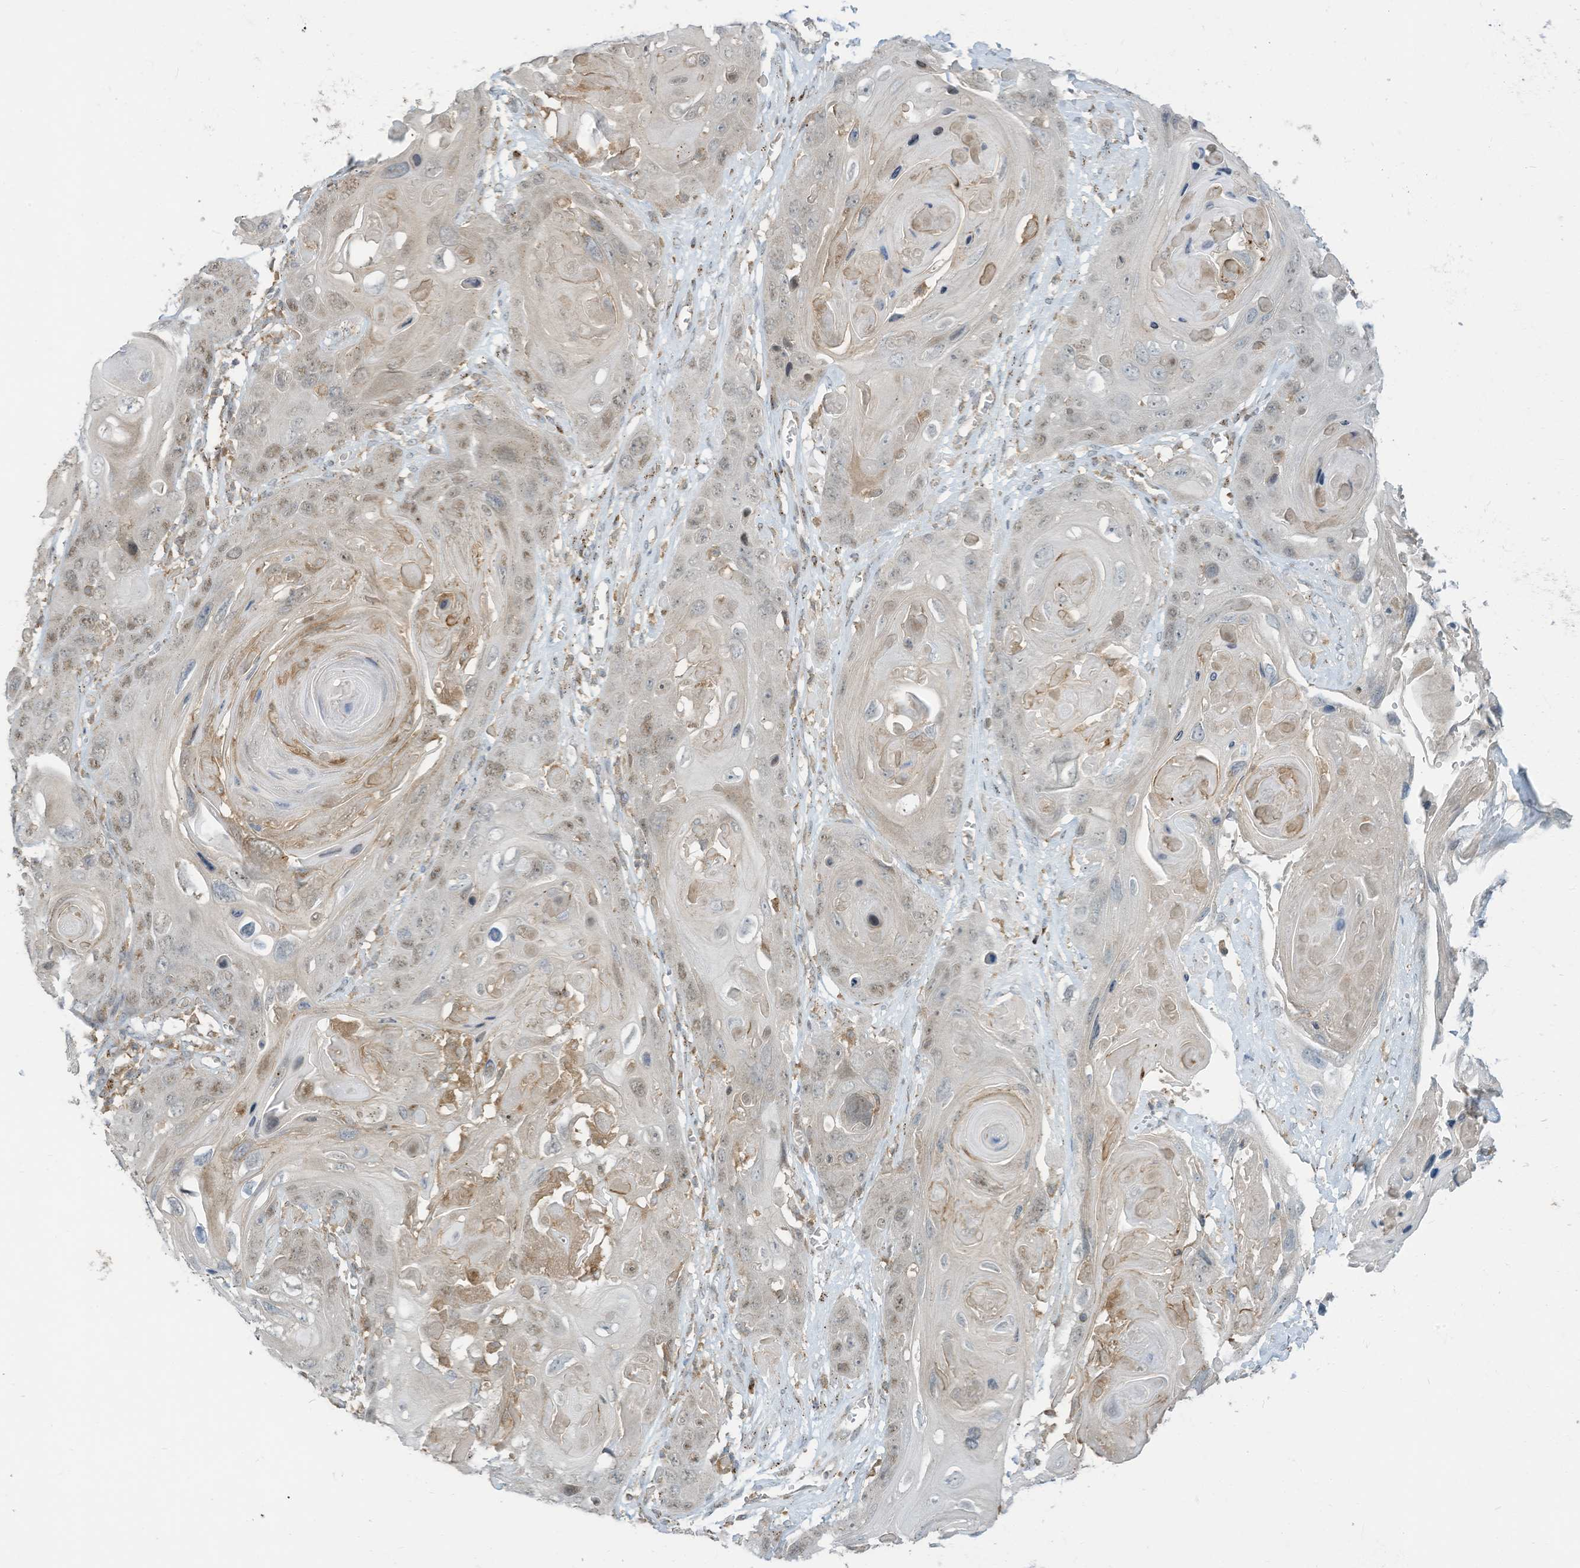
{"staining": {"intensity": "weak", "quantity": "<25%", "location": "nuclear"}, "tissue": "skin cancer", "cell_type": "Tumor cells", "image_type": "cancer", "snomed": [{"axis": "morphology", "description": "Squamous cell carcinoma, NOS"}, {"axis": "topography", "description": "Skin"}], "caption": "Immunohistochemical staining of squamous cell carcinoma (skin) reveals no significant staining in tumor cells.", "gene": "PARVG", "patient": {"sex": "male", "age": 55}}